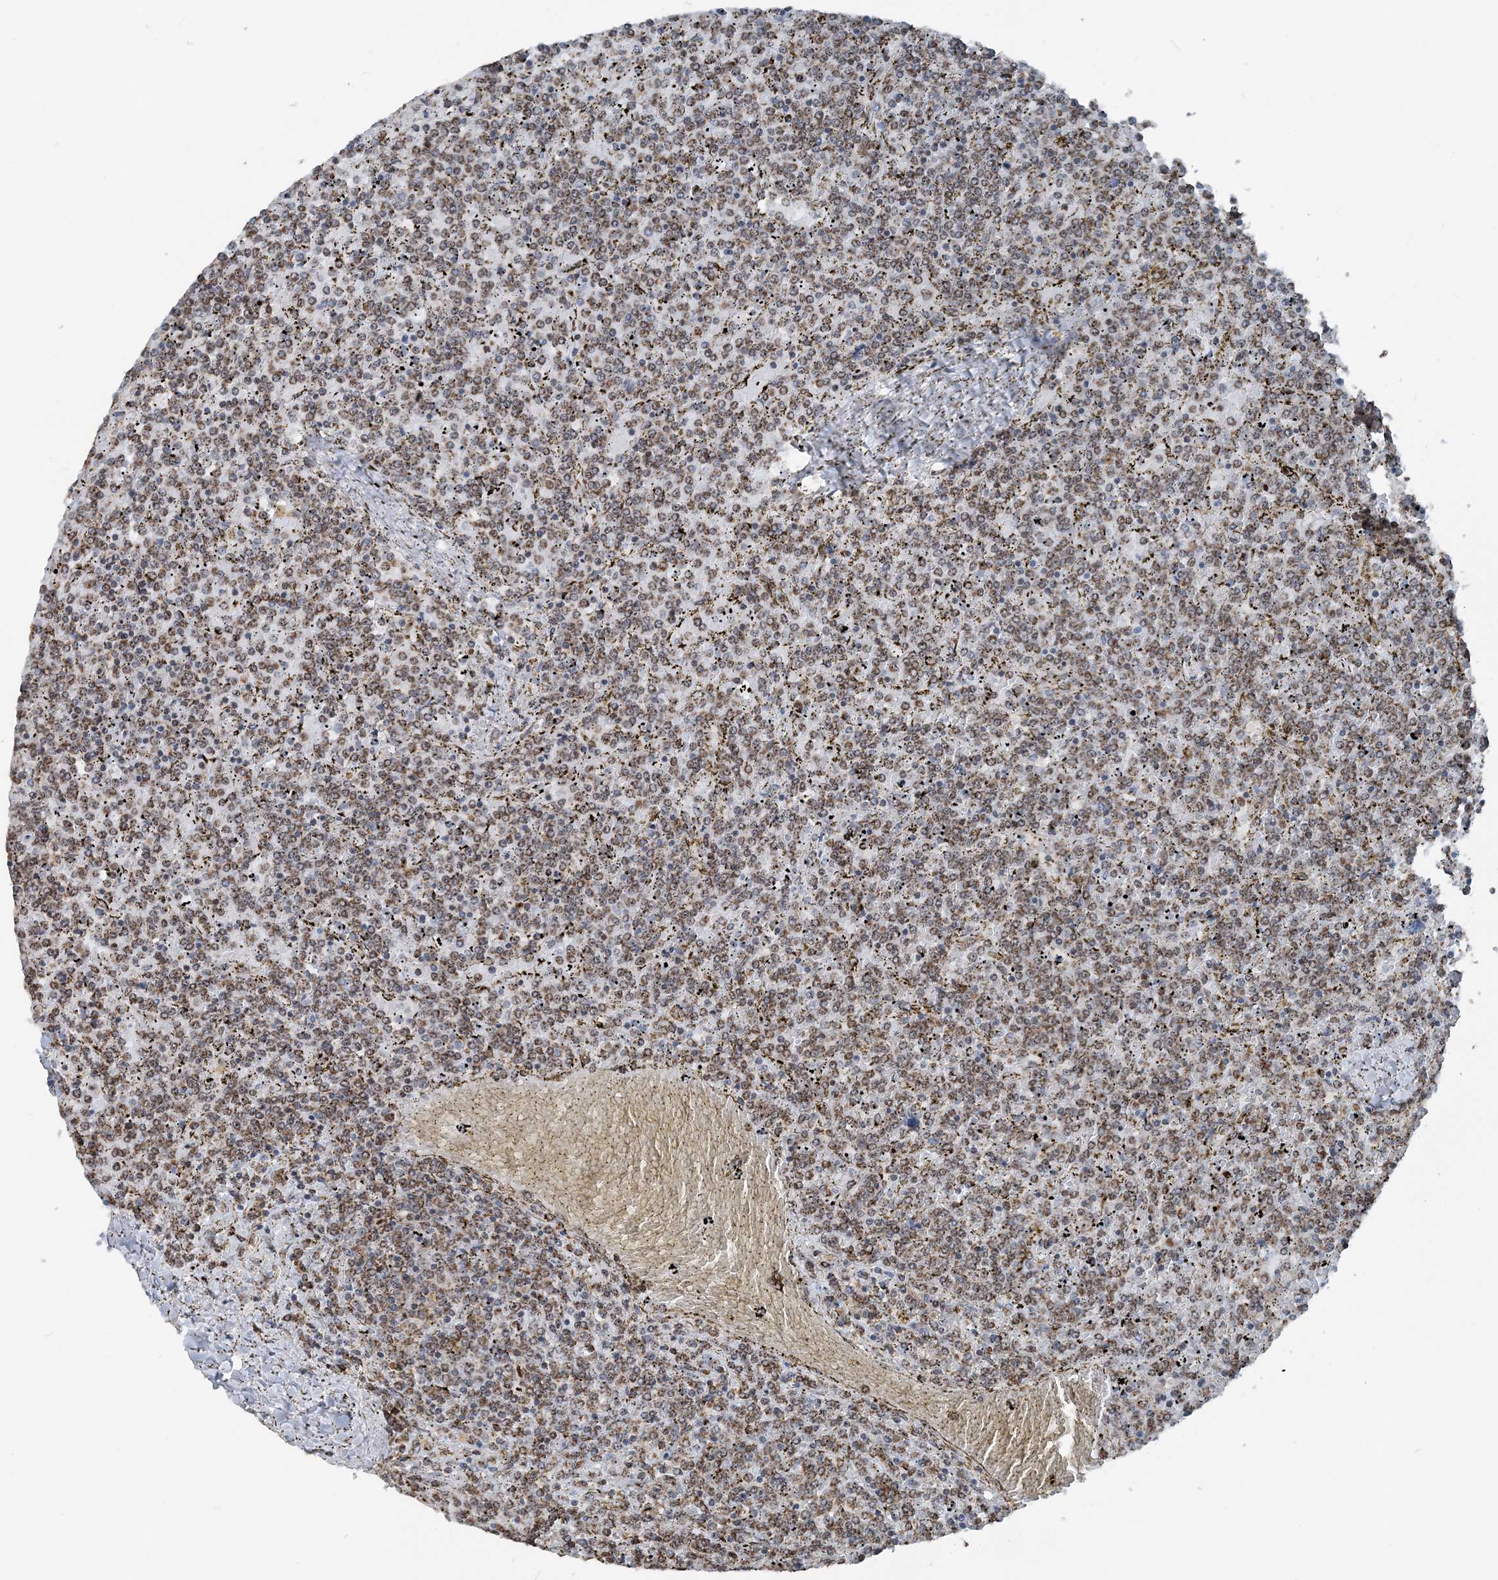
{"staining": {"intensity": "moderate", "quantity": ">75%", "location": "cytoplasmic/membranous,nuclear"}, "tissue": "lymphoma", "cell_type": "Tumor cells", "image_type": "cancer", "snomed": [{"axis": "morphology", "description": "Malignant lymphoma, non-Hodgkin's type, Low grade"}, {"axis": "topography", "description": "Spleen"}], "caption": "This micrograph shows immunohistochemistry staining of human malignant lymphoma, non-Hodgkin's type (low-grade), with medium moderate cytoplasmic/membranous and nuclear positivity in about >75% of tumor cells.", "gene": "SUCLG1", "patient": {"sex": "female", "age": 19}}